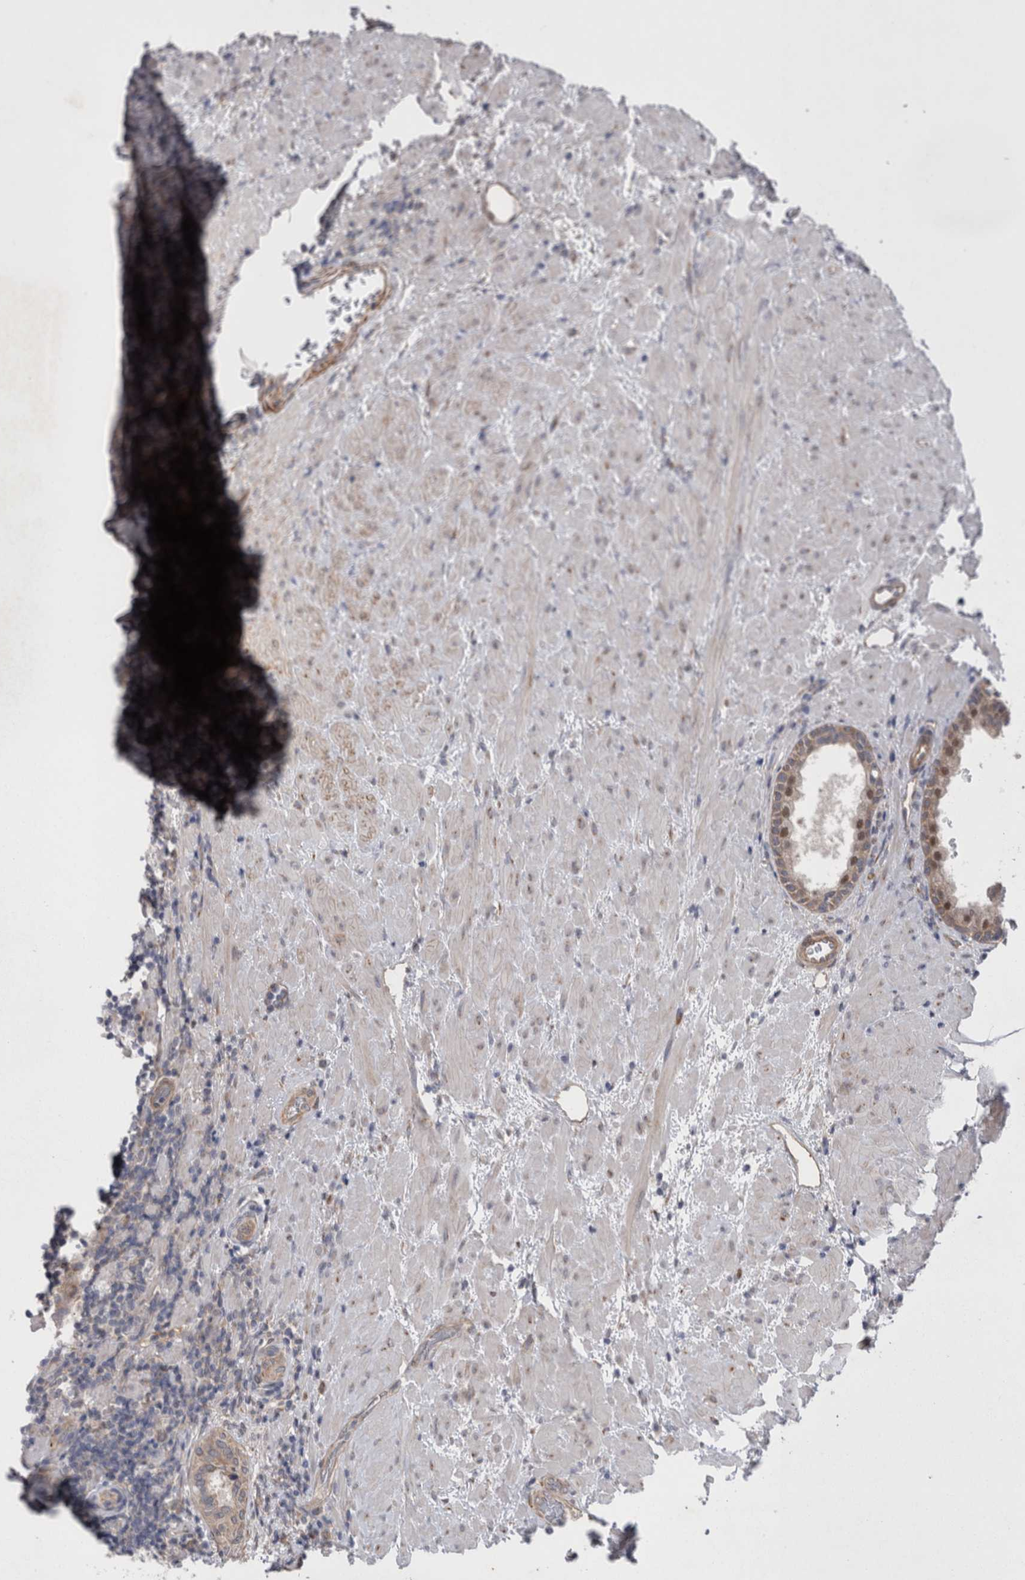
{"staining": {"intensity": "weak", "quantity": "25%-75%", "location": "cytoplasmic/membranous"}, "tissue": "prostate", "cell_type": "Glandular cells", "image_type": "normal", "snomed": [{"axis": "morphology", "description": "Normal tissue, NOS"}, {"axis": "topography", "description": "Prostate"}], "caption": "The photomicrograph exhibits immunohistochemical staining of normal prostate. There is weak cytoplasmic/membranous staining is identified in approximately 25%-75% of glandular cells. The staining was performed using DAB (3,3'-diaminobenzidine) to visualize the protein expression in brown, while the nuclei were stained in blue with hematoxylin (Magnification: 20x).", "gene": "DDX6", "patient": {"sex": "male", "age": 76}}